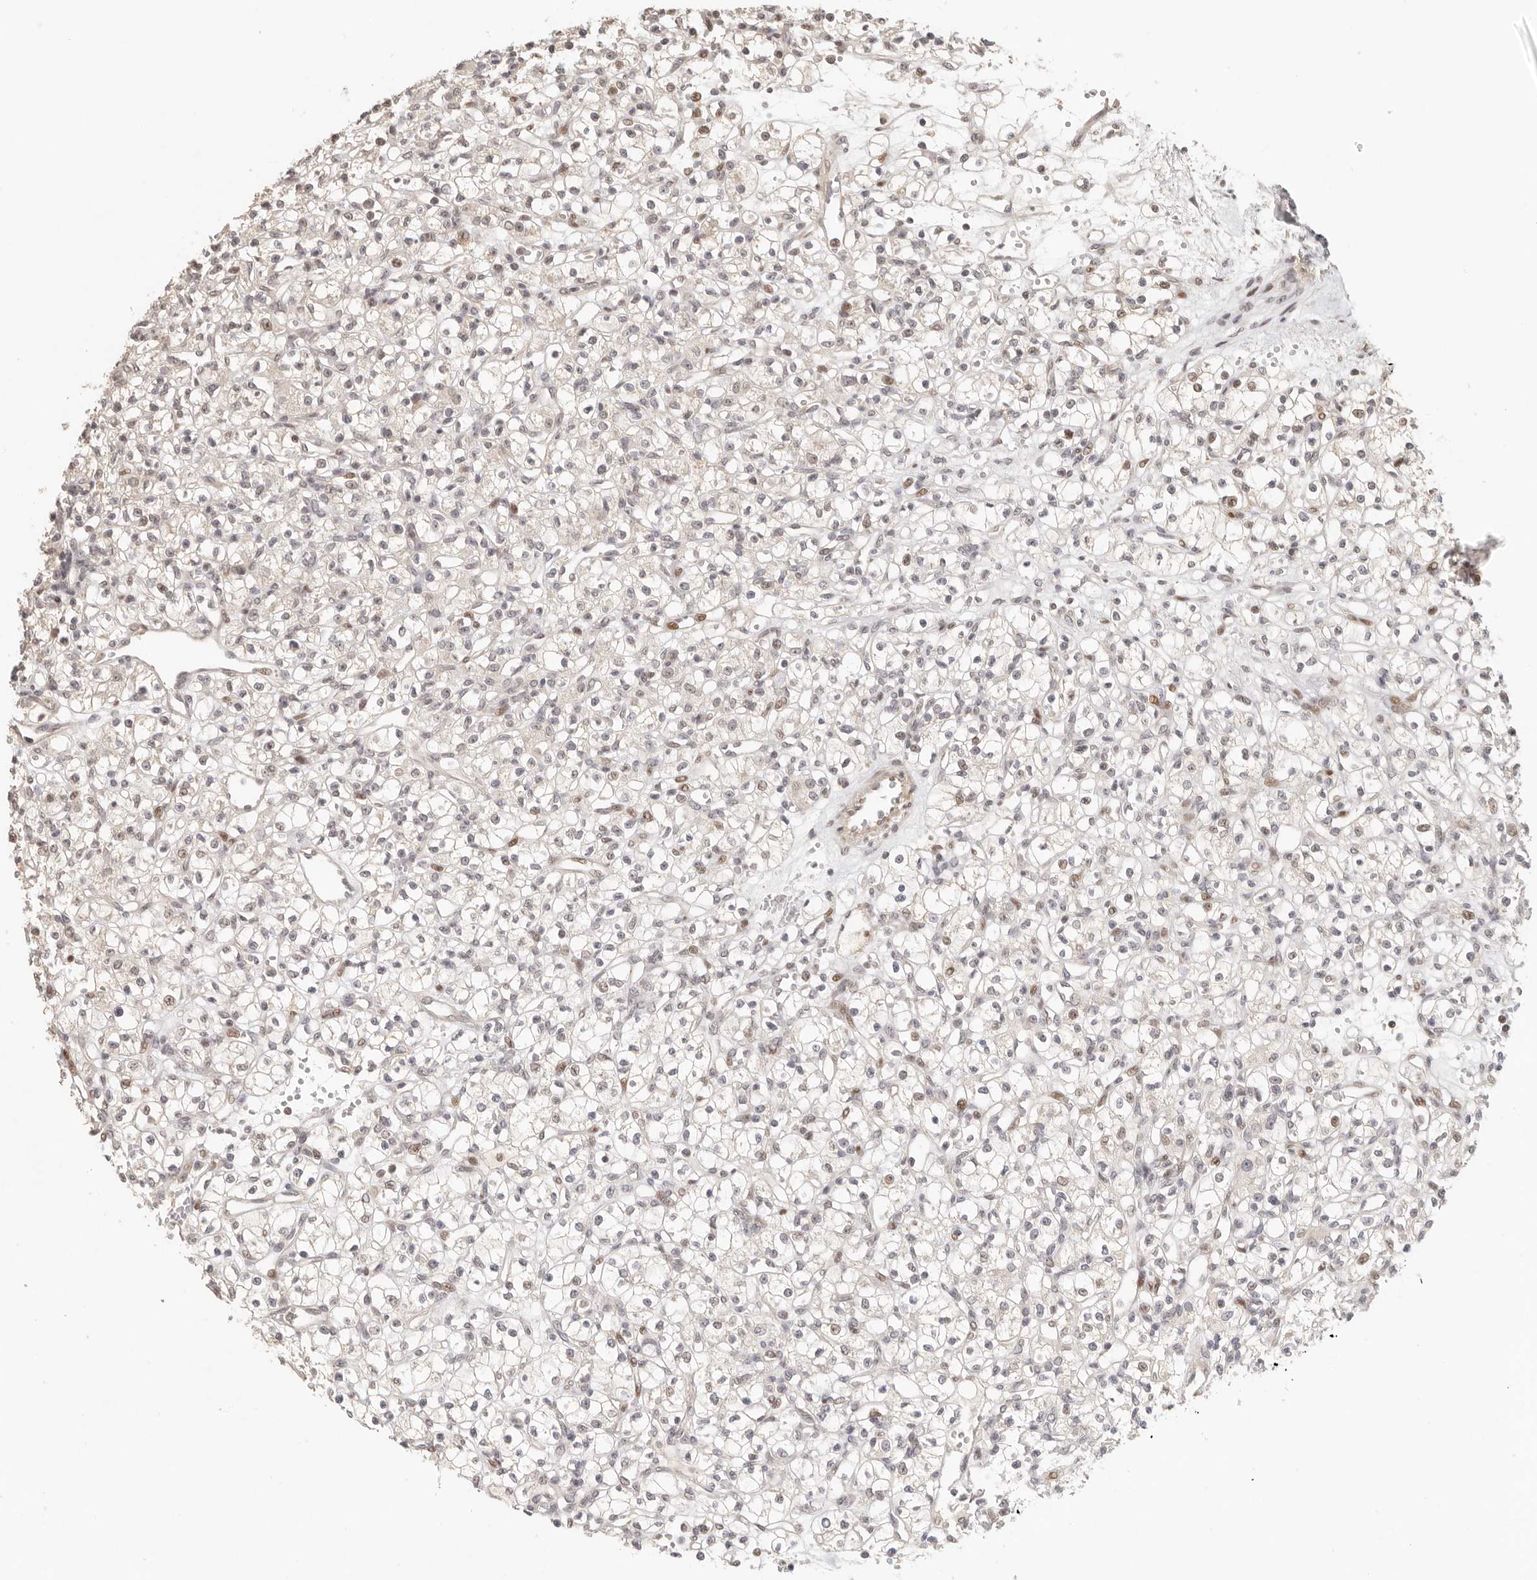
{"staining": {"intensity": "weak", "quantity": "25%-75%", "location": "nuclear"}, "tissue": "renal cancer", "cell_type": "Tumor cells", "image_type": "cancer", "snomed": [{"axis": "morphology", "description": "Adenocarcinoma, NOS"}, {"axis": "topography", "description": "Kidney"}], "caption": "The image exhibits a brown stain indicating the presence of a protein in the nuclear of tumor cells in renal adenocarcinoma.", "gene": "GPBP1L1", "patient": {"sex": "female", "age": 59}}